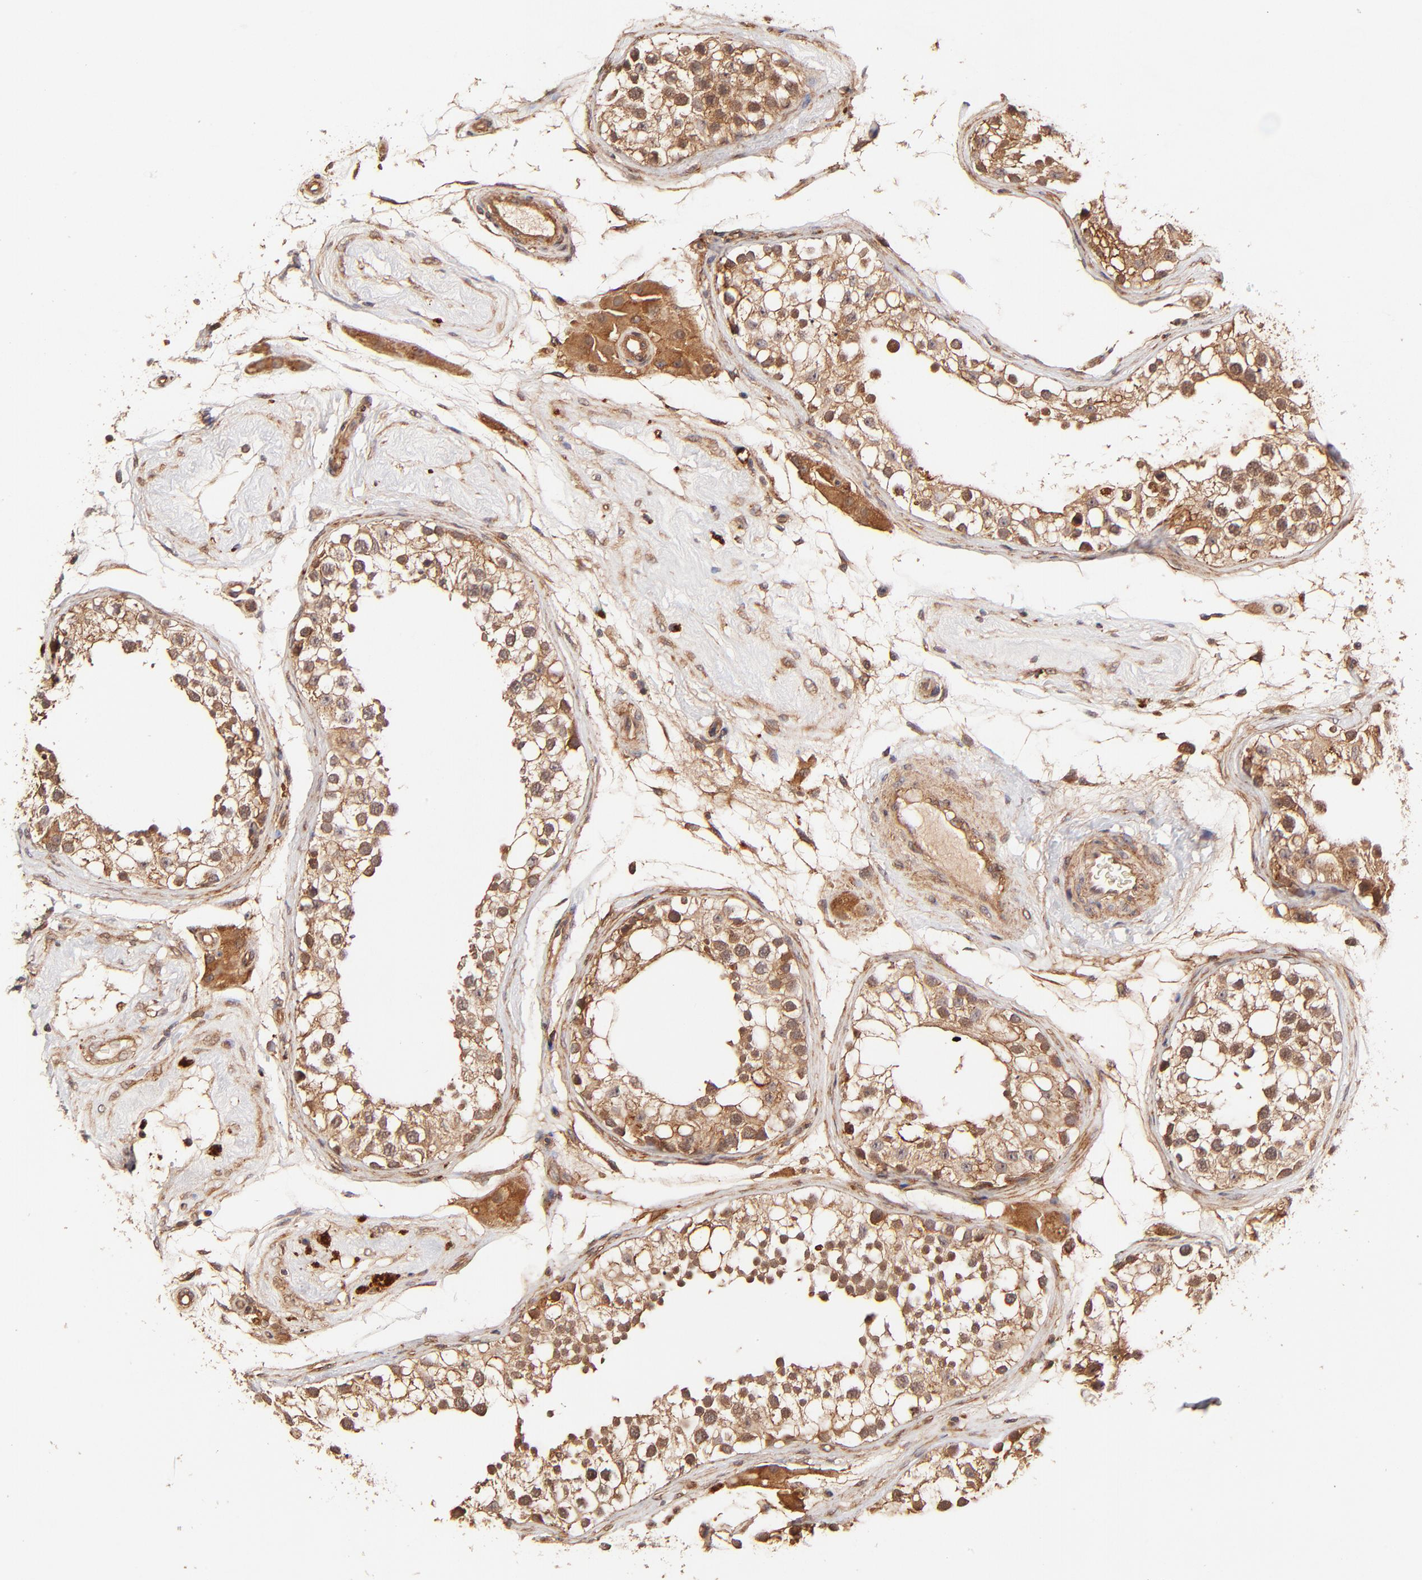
{"staining": {"intensity": "moderate", "quantity": ">75%", "location": "cytoplasmic/membranous"}, "tissue": "testis", "cell_type": "Cells in seminiferous ducts", "image_type": "normal", "snomed": [{"axis": "morphology", "description": "Normal tissue, NOS"}, {"axis": "topography", "description": "Testis"}], "caption": "High-power microscopy captured an immunohistochemistry (IHC) histopathology image of normal testis, revealing moderate cytoplasmic/membranous expression in about >75% of cells in seminiferous ducts.", "gene": "ITGB1", "patient": {"sex": "male", "age": 68}}